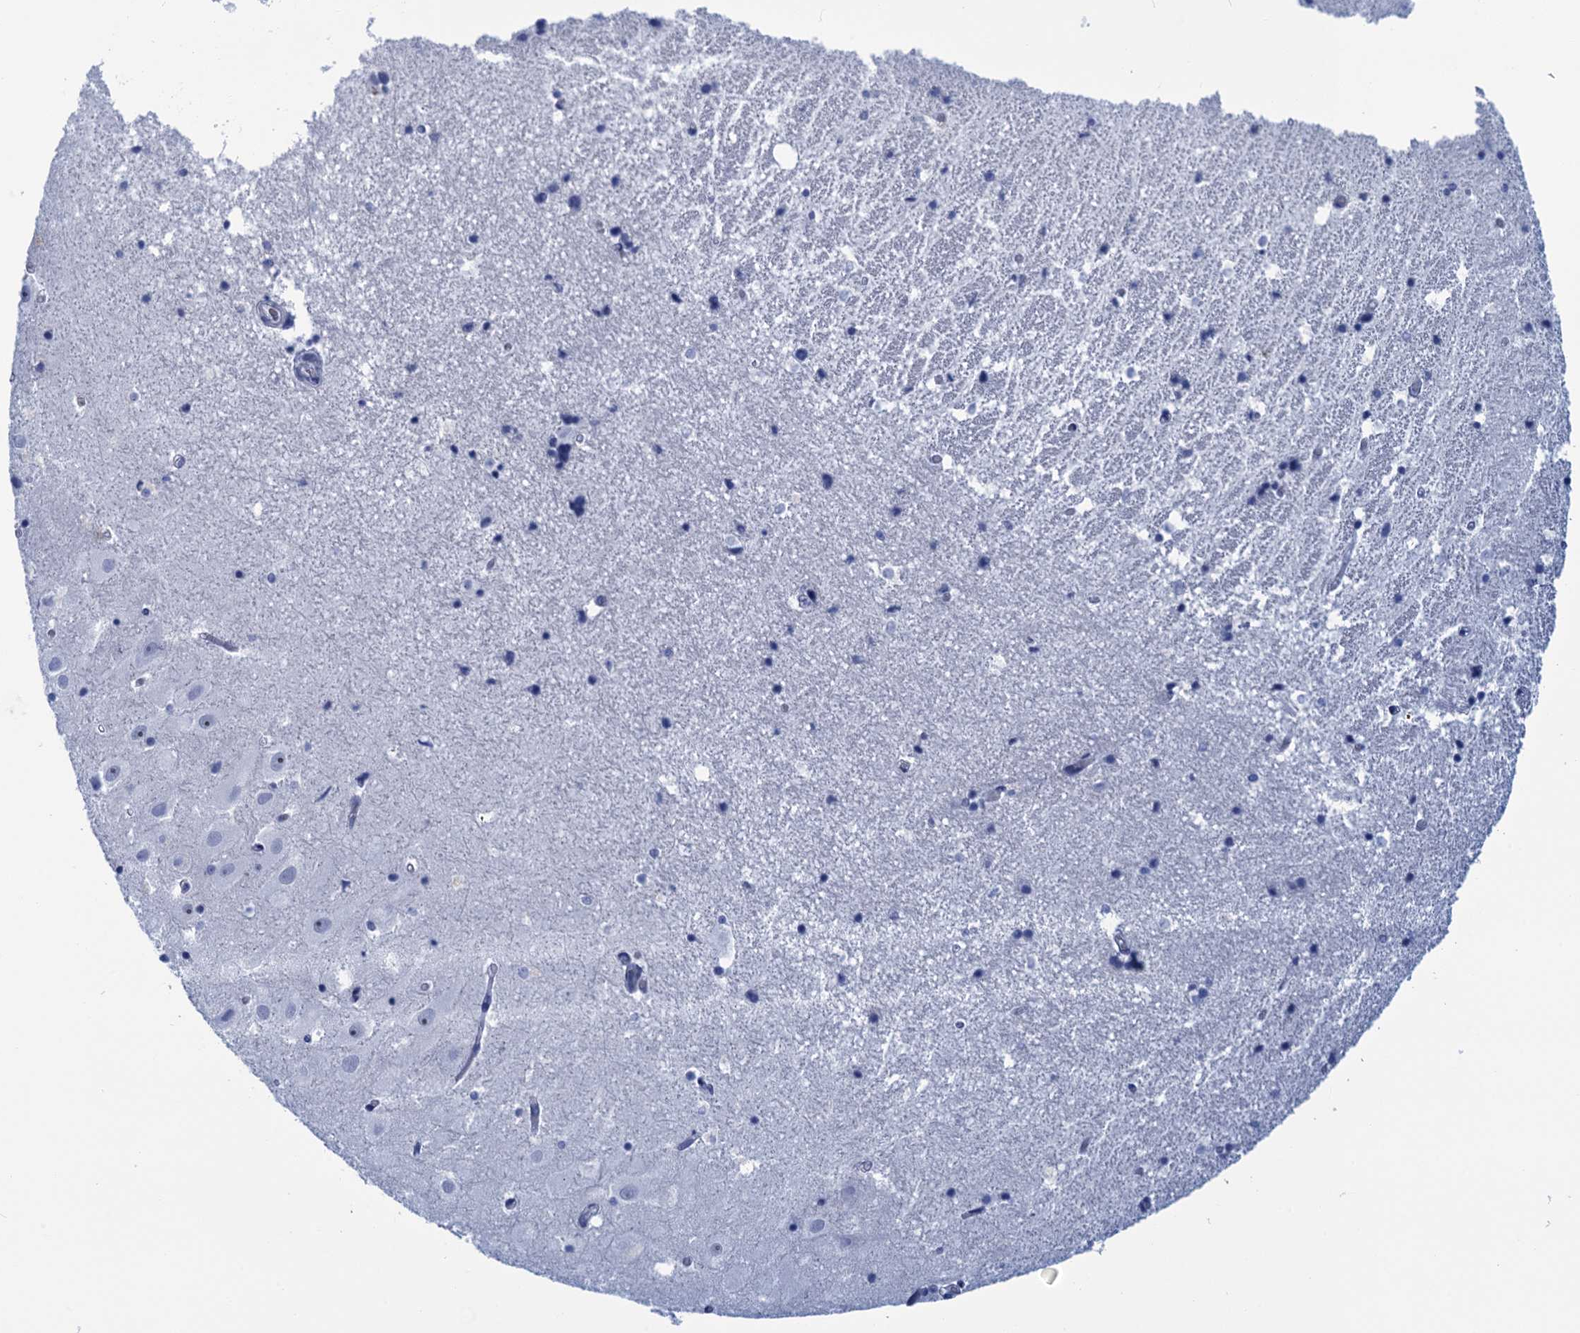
{"staining": {"intensity": "negative", "quantity": "none", "location": "none"}, "tissue": "hippocampus", "cell_type": "Glial cells", "image_type": "normal", "snomed": [{"axis": "morphology", "description": "Normal tissue, NOS"}, {"axis": "topography", "description": "Hippocampus"}], "caption": "IHC histopathology image of unremarkable hippocampus: hippocampus stained with DAB demonstrates no significant protein staining in glial cells.", "gene": "CALML5", "patient": {"sex": "female", "age": 52}}